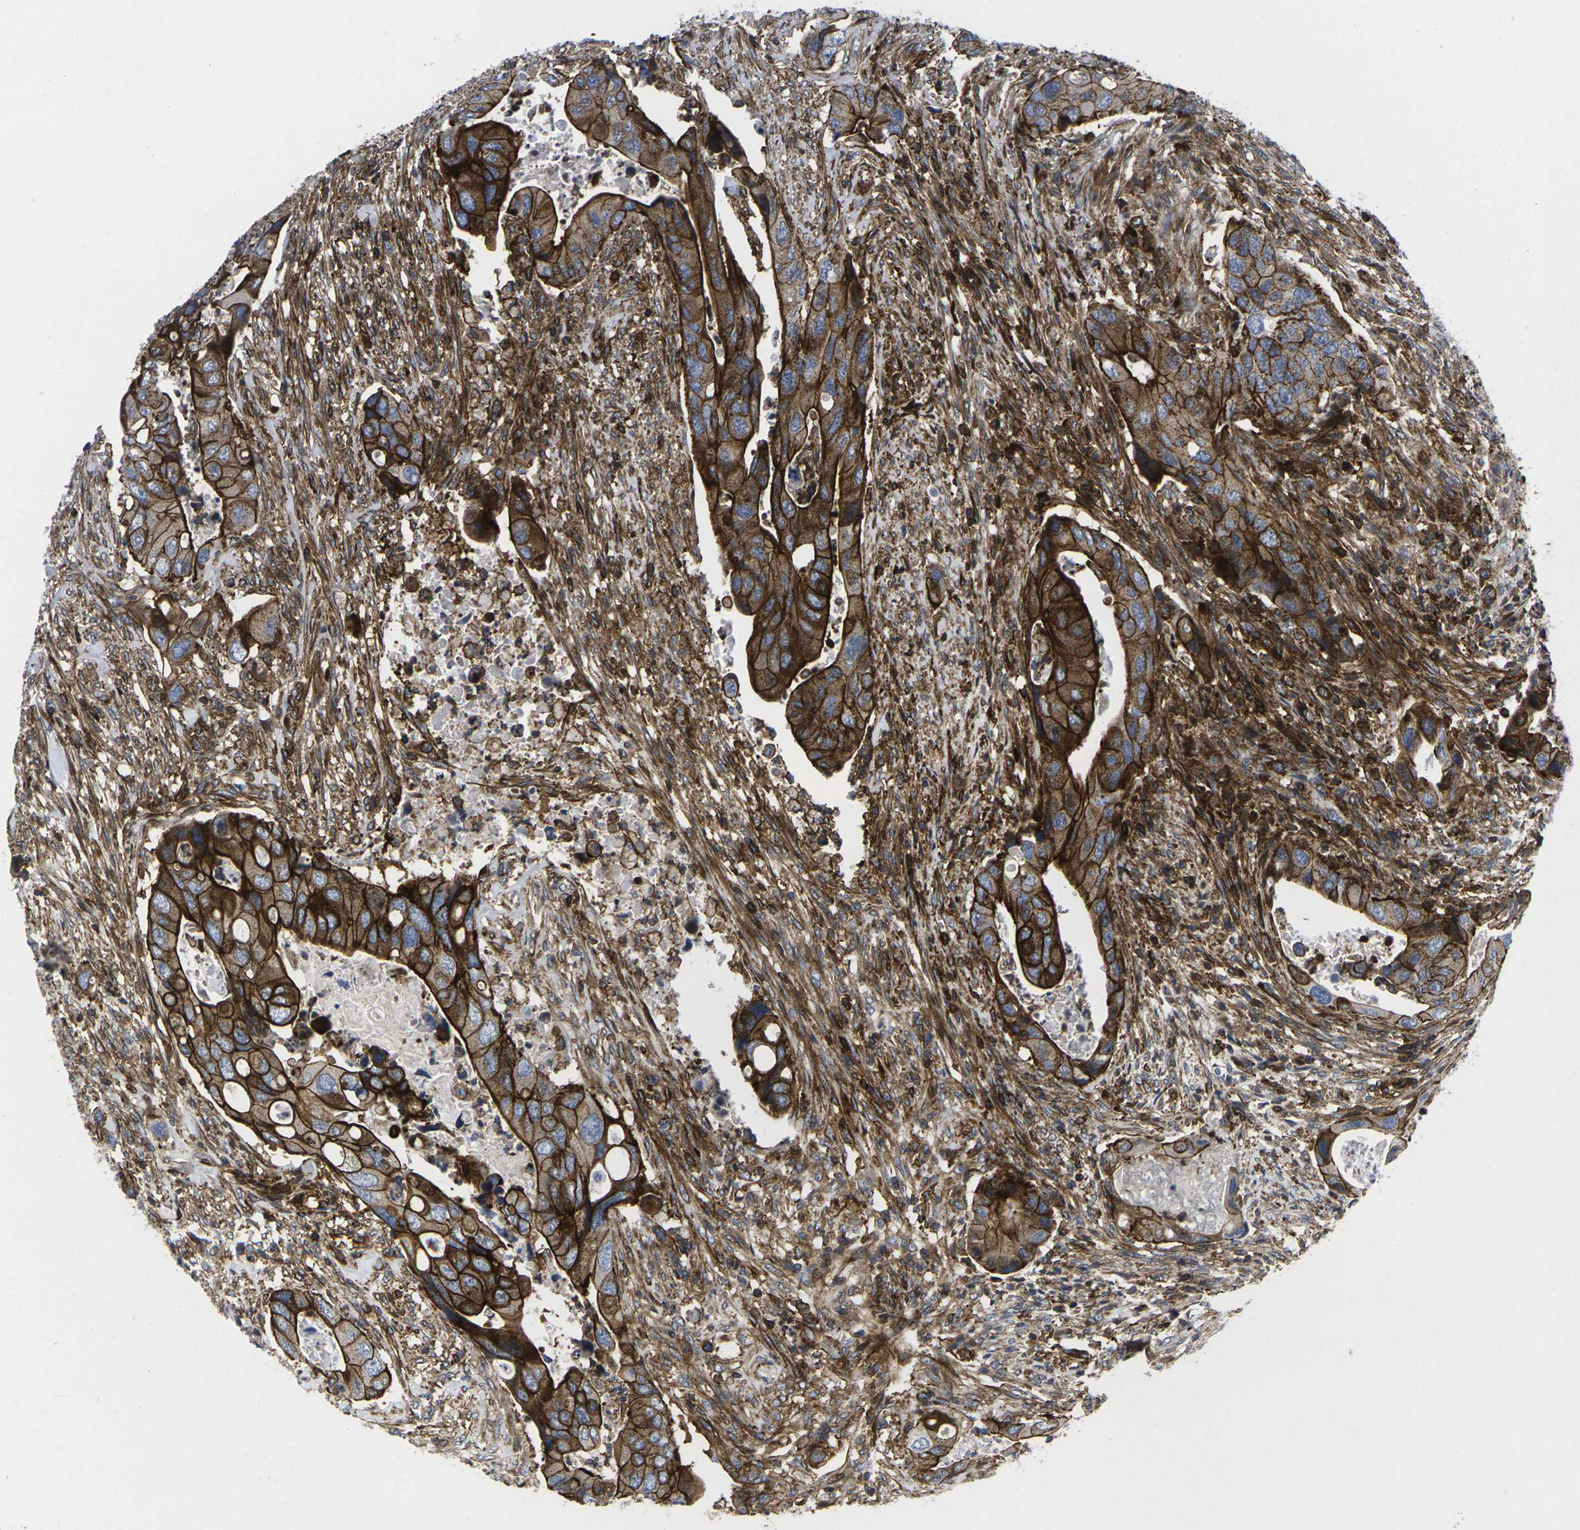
{"staining": {"intensity": "strong", "quantity": ">75%", "location": "cytoplasmic/membranous"}, "tissue": "colorectal cancer", "cell_type": "Tumor cells", "image_type": "cancer", "snomed": [{"axis": "morphology", "description": "Adenocarcinoma, NOS"}, {"axis": "topography", "description": "Rectum"}], "caption": "Colorectal adenocarcinoma tissue demonstrates strong cytoplasmic/membranous positivity in about >75% of tumor cells, visualized by immunohistochemistry.", "gene": "IQGAP1", "patient": {"sex": "female", "age": 57}}